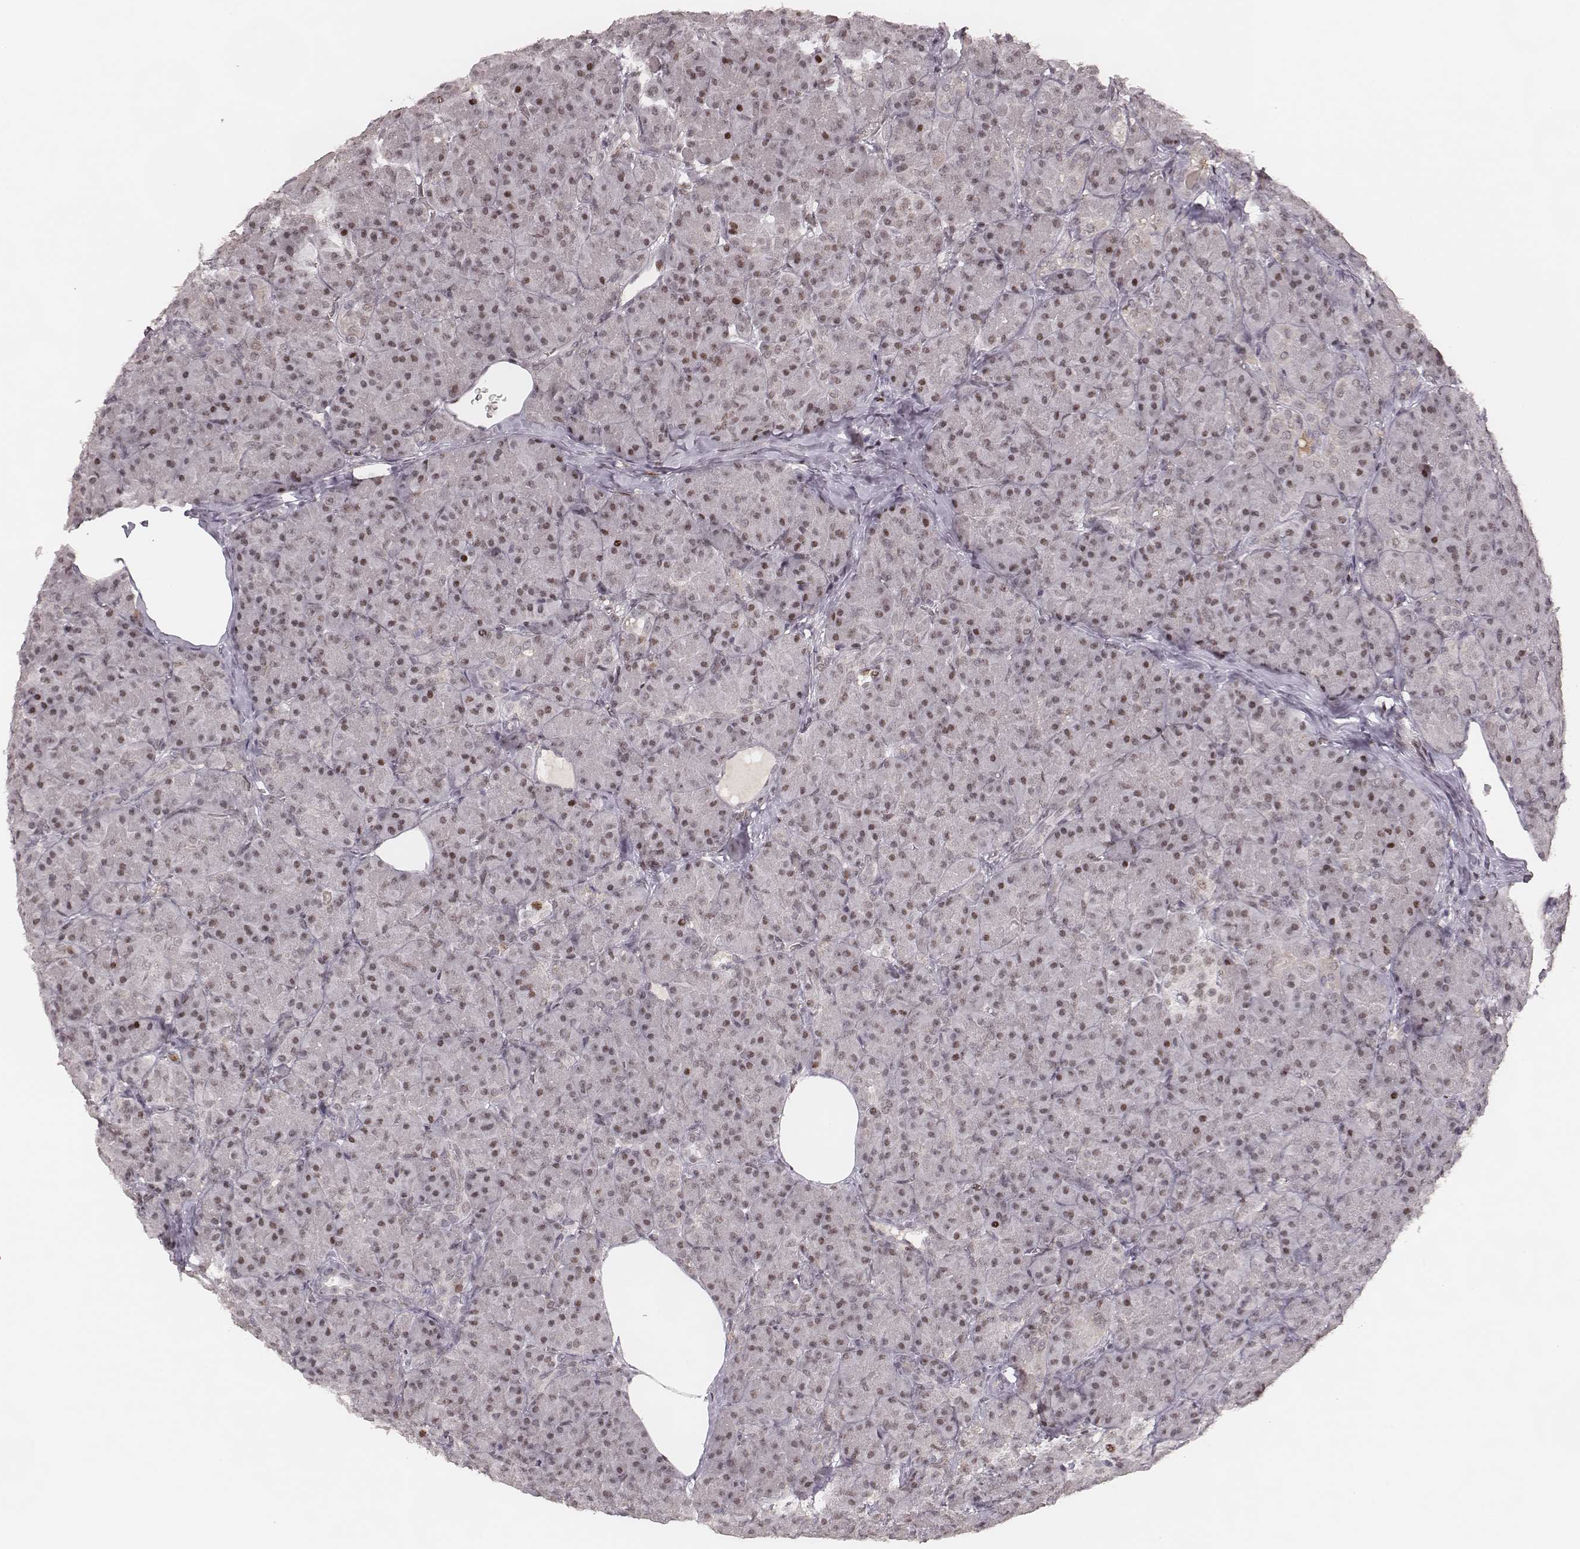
{"staining": {"intensity": "strong", "quantity": "<25%", "location": "nuclear"}, "tissue": "pancreas", "cell_type": "Exocrine glandular cells", "image_type": "normal", "snomed": [{"axis": "morphology", "description": "Normal tissue, NOS"}, {"axis": "topography", "description": "Pancreas"}], "caption": "Pancreas stained with DAB immunohistochemistry (IHC) displays medium levels of strong nuclear staining in approximately <25% of exocrine glandular cells.", "gene": "HNRNPC", "patient": {"sex": "male", "age": 57}}